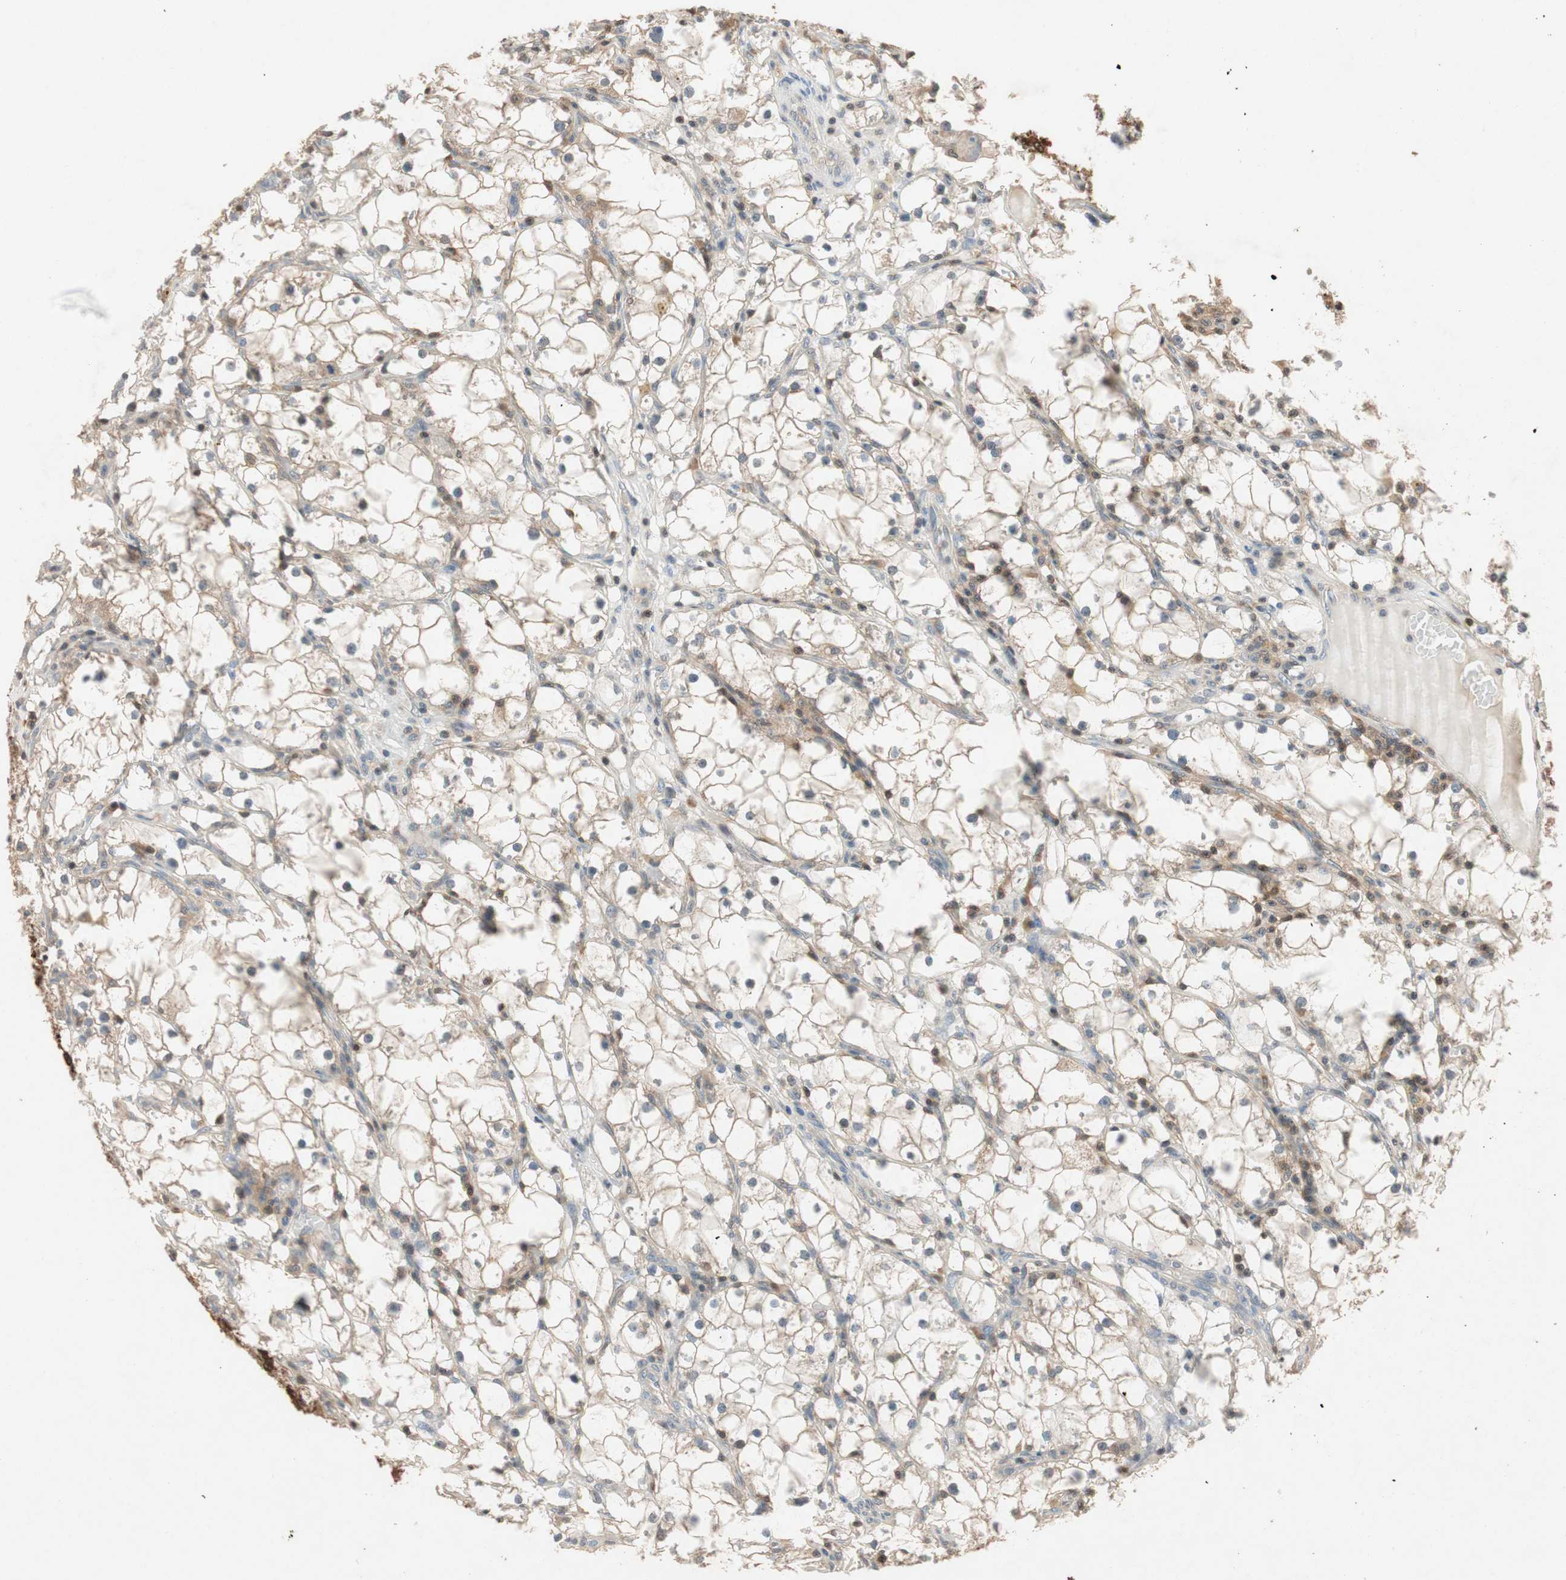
{"staining": {"intensity": "weak", "quantity": "25%-75%", "location": "cytoplasmic/membranous,nuclear"}, "tissue": "renal cancer", "cell_type": "Tumor cells", "image_type": "cancer", "snomed": [{"axis": "morphology", "description": "Adenocarcinoma, NOS"}, {"axis": "topography", "description": "Kidney"}], "caption": "Immunohistochemistry (IHC) histopathology image of neoplastic tissue: adenocarcinoma (renal) stained using IHC shows low levels of weak protein expression localized specifically in the cytoplasmic/membranous and nuclear of tumor cells, appearing as a cytoplasmic/membranous and nuclear brown color.", "gene": "SERPINB5", "patient": {"sex": "male", "age": 56}}